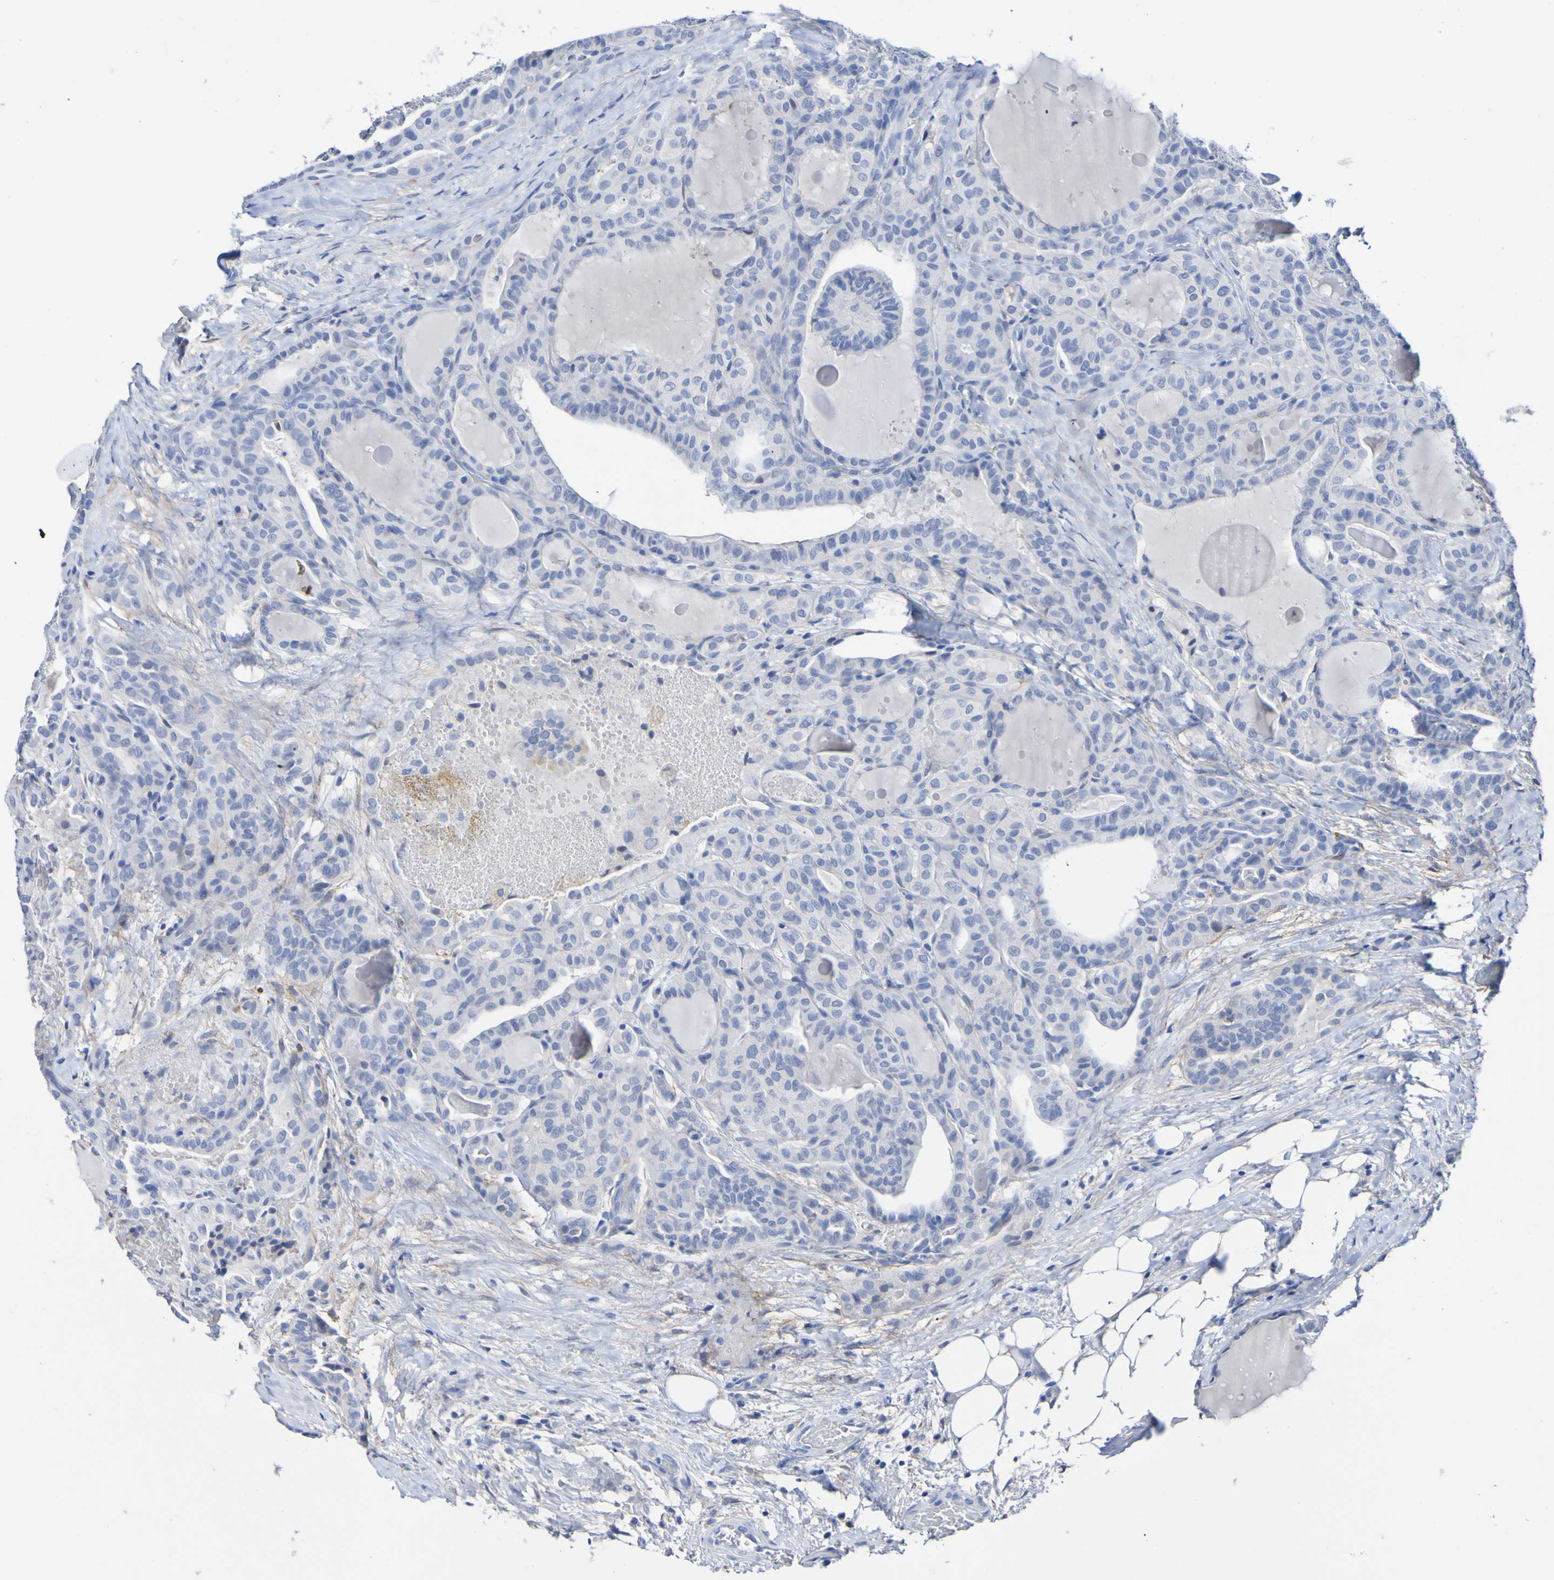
{"staining": {"intensity": "negative", "quantity": "none", "location": "none"}, "tissue": "thyroid cancer", "cell_type": "Tumor cells", "image_type": "cancer", "snomed": [{"axis": "morphology", "description": "Papillary adenocarcinoma, NOS"}, {"axis": "topography", "description": "Thyroid gland"}], "caption": "DAB immunohistochemical staining of human papillary adenocarcinoma (thyroid) reveals no significant staining in tumor cells. (DAB immunohistochemistry visualized using brightfield microscopy, high magnification).", "gene": "SGCB", "patient": {"sex": "male", "age": 77}}